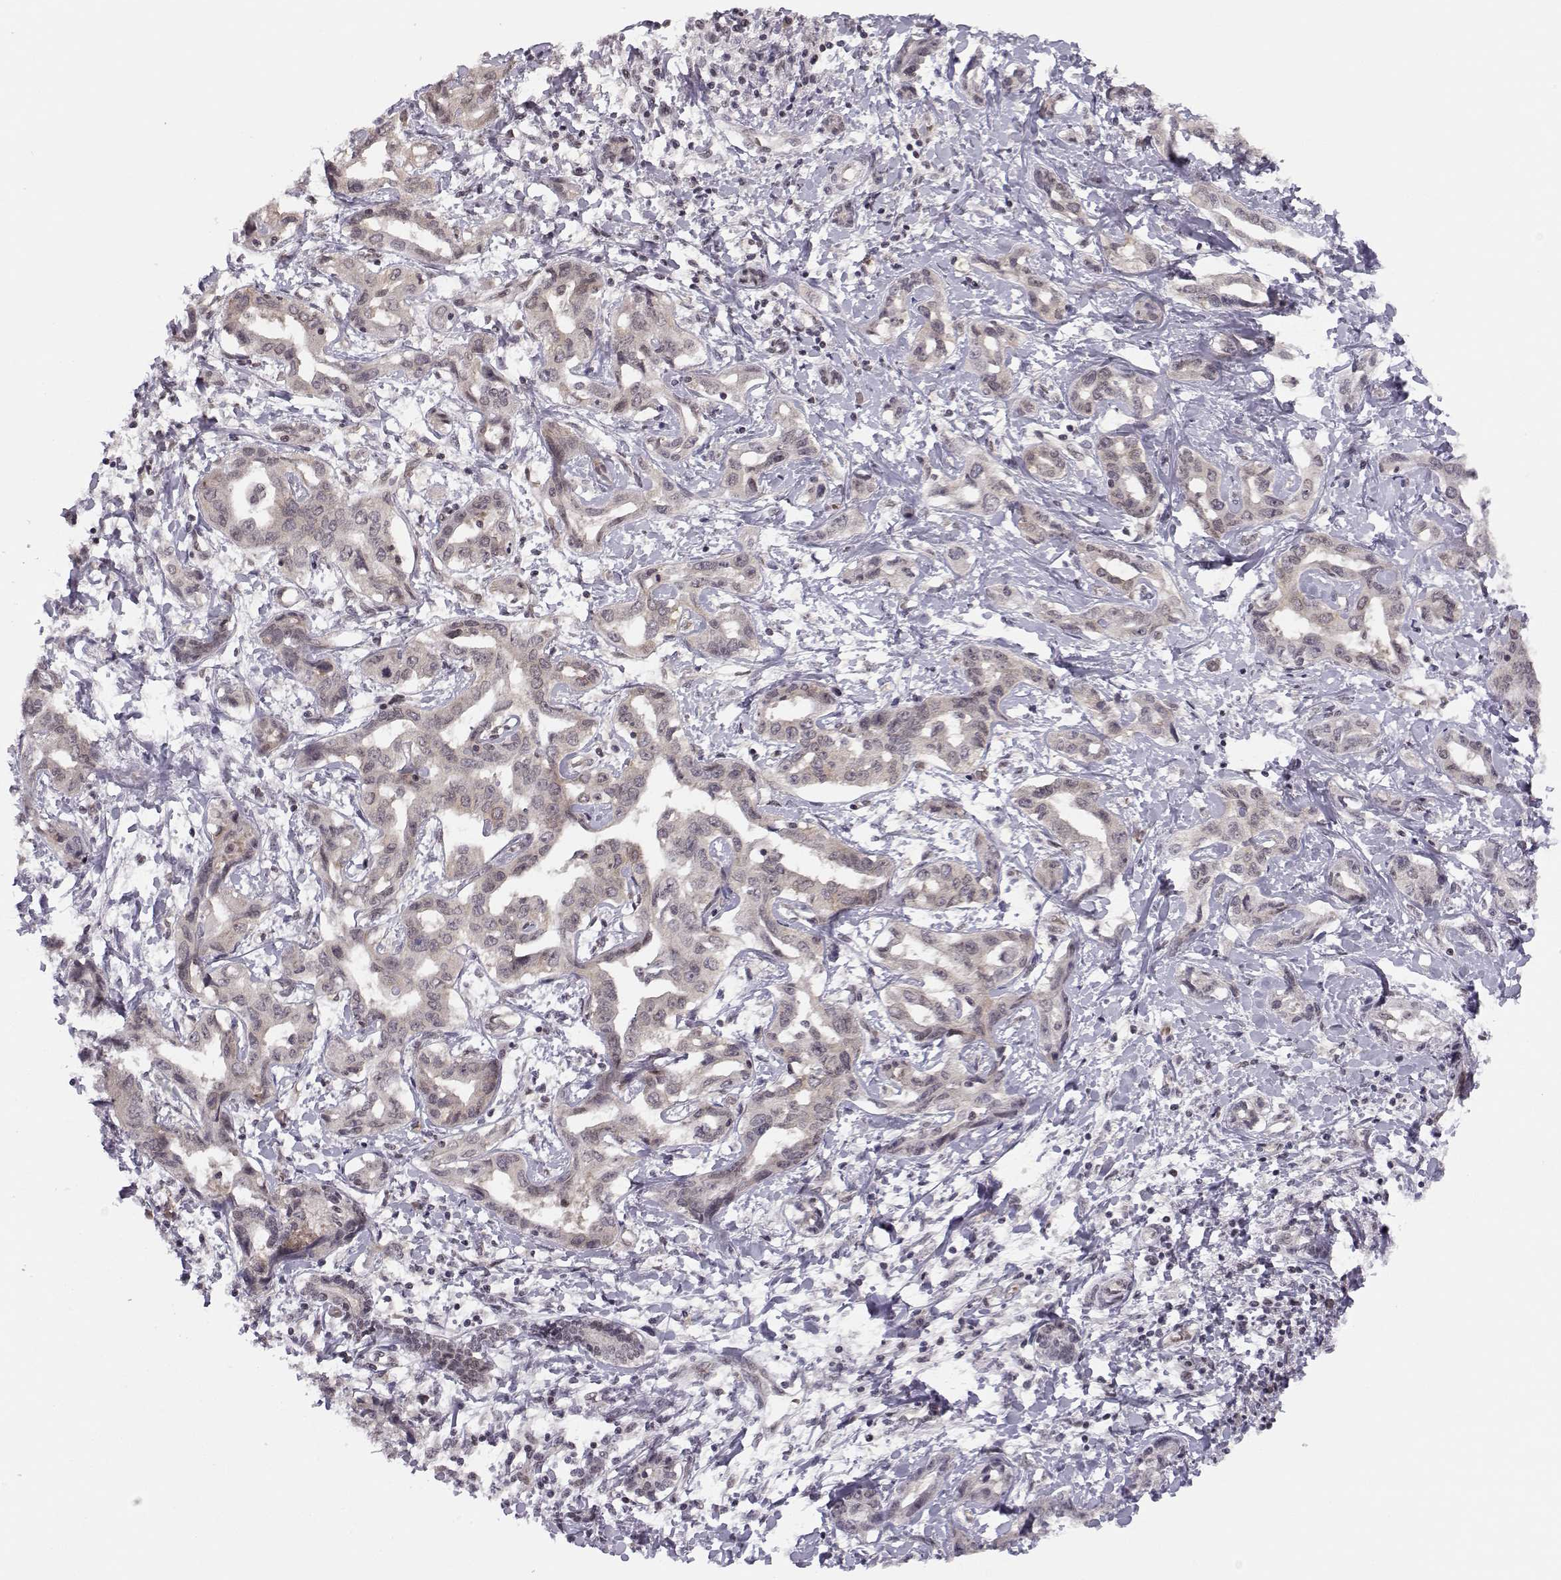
{"staining": {"intensity": "weak", "quantity": "25%-75%", "location": "cytoplasmic/membranous"}, "tissue": "liver cancer", "cell_type": "Tumor cells", "image_type": "cancer", "snomed": [{"axis": "morphology", "description": "Cholangiocarcinoma"}, {"axis": "topography", "description": "Liver"}], "caption": "Protein analysis of liver cancer (cholangiocarcinoma) tissue reveals weak cytoplasmic/membranous staining in about 25%-75% of tumor cells.", "gene": "KIF13B", "patient": {"sex": "male", "age": 59}}